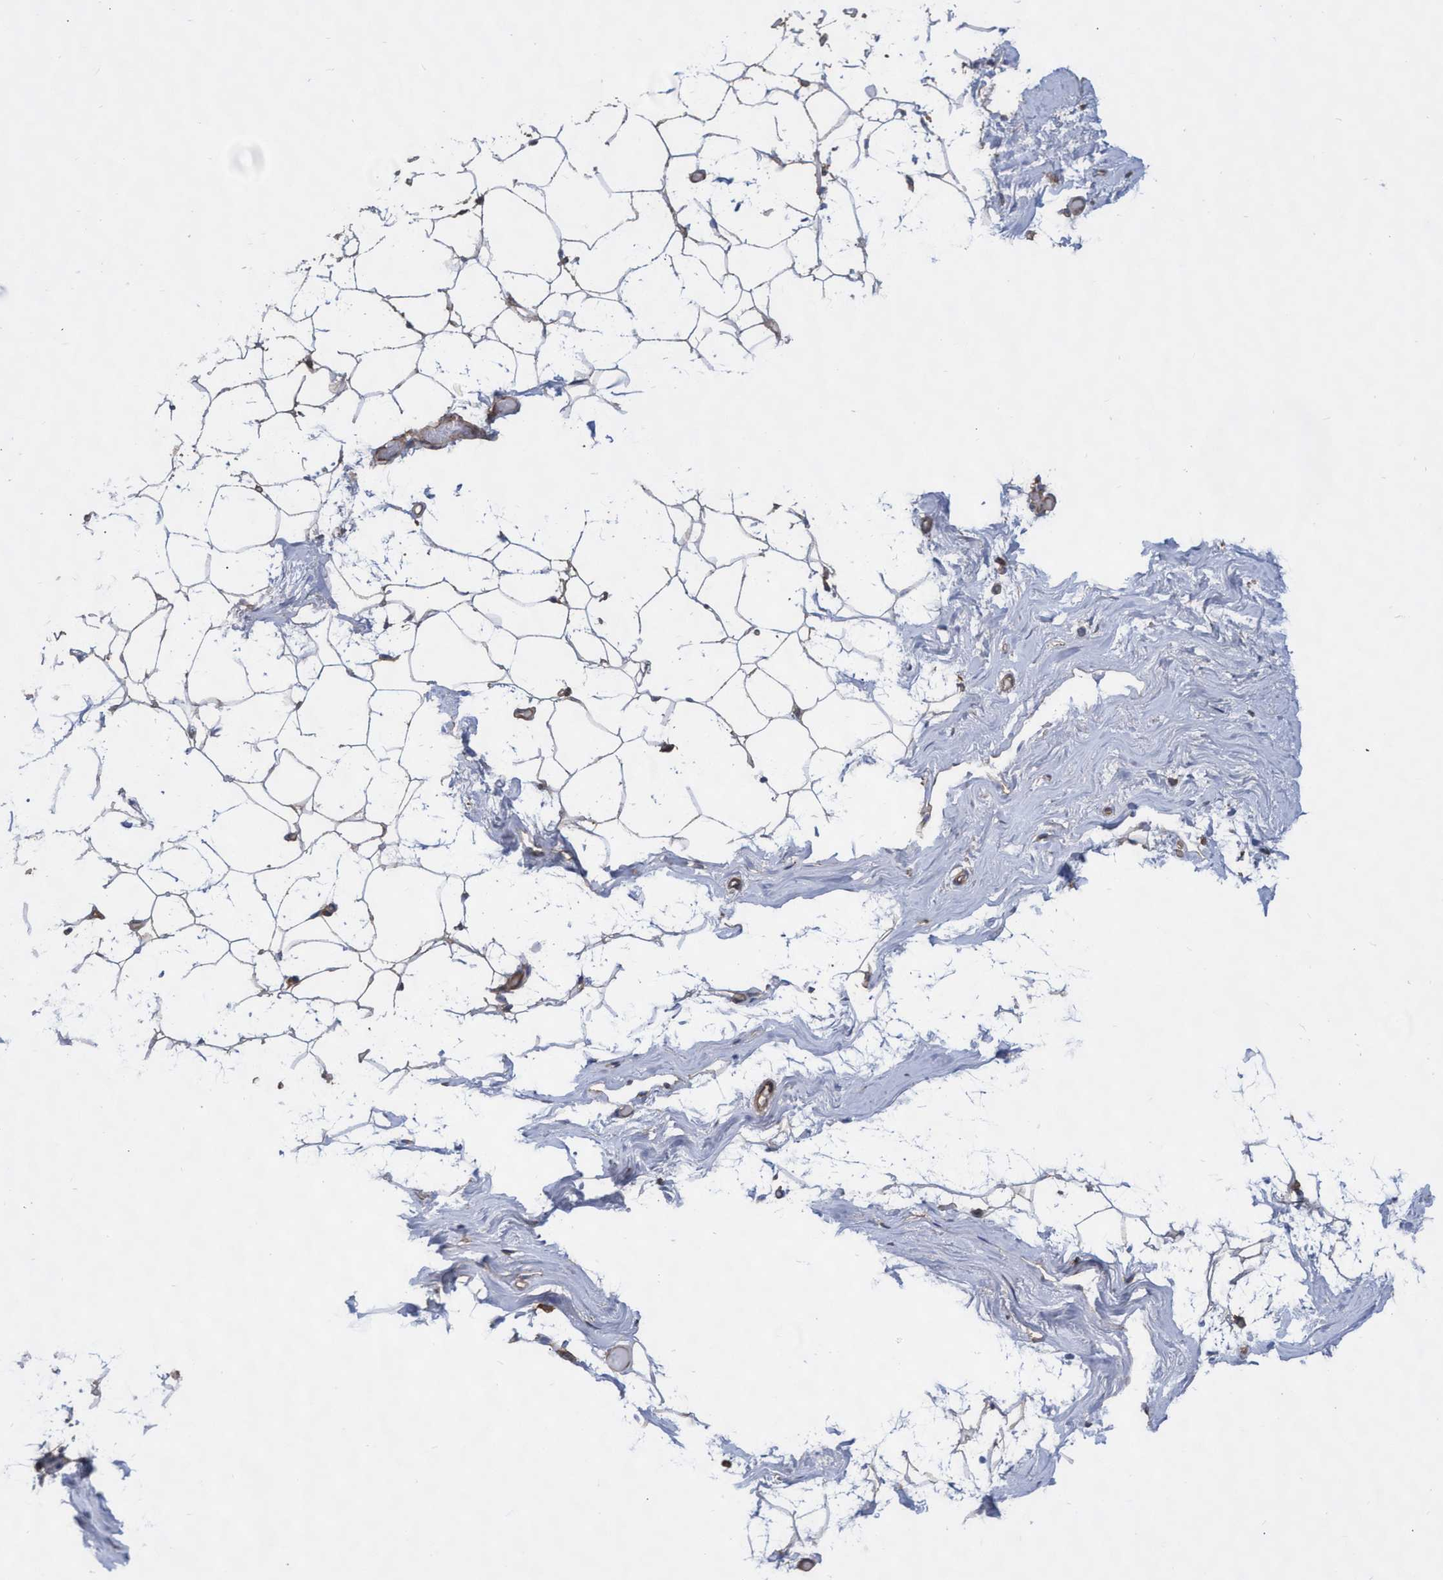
{"staining": {"intensity": "weak", "quantity": "25%-75%", "location": "cytoplasmic/membranous"}, "tissue": "adipose tissue", "cell_type": "Adipocytes", "image_type": "normal", "snomed": [{"axis": "morphology", "description": "Normal tissue, NOS"}, {"axis": "topography", "description": "Breast"}, {"axis": "topography", "description": "Soft tissue"}], "caption": "This photomicrograph displays immunohistochemistry (IHC) staining of benign human adipose tissue, with low weak cytoplasmic/membranous positivity in about 25%-75% of adipocytes.", "gene": "ABCF2", "patient": {"sex": "female", "age": 75}}